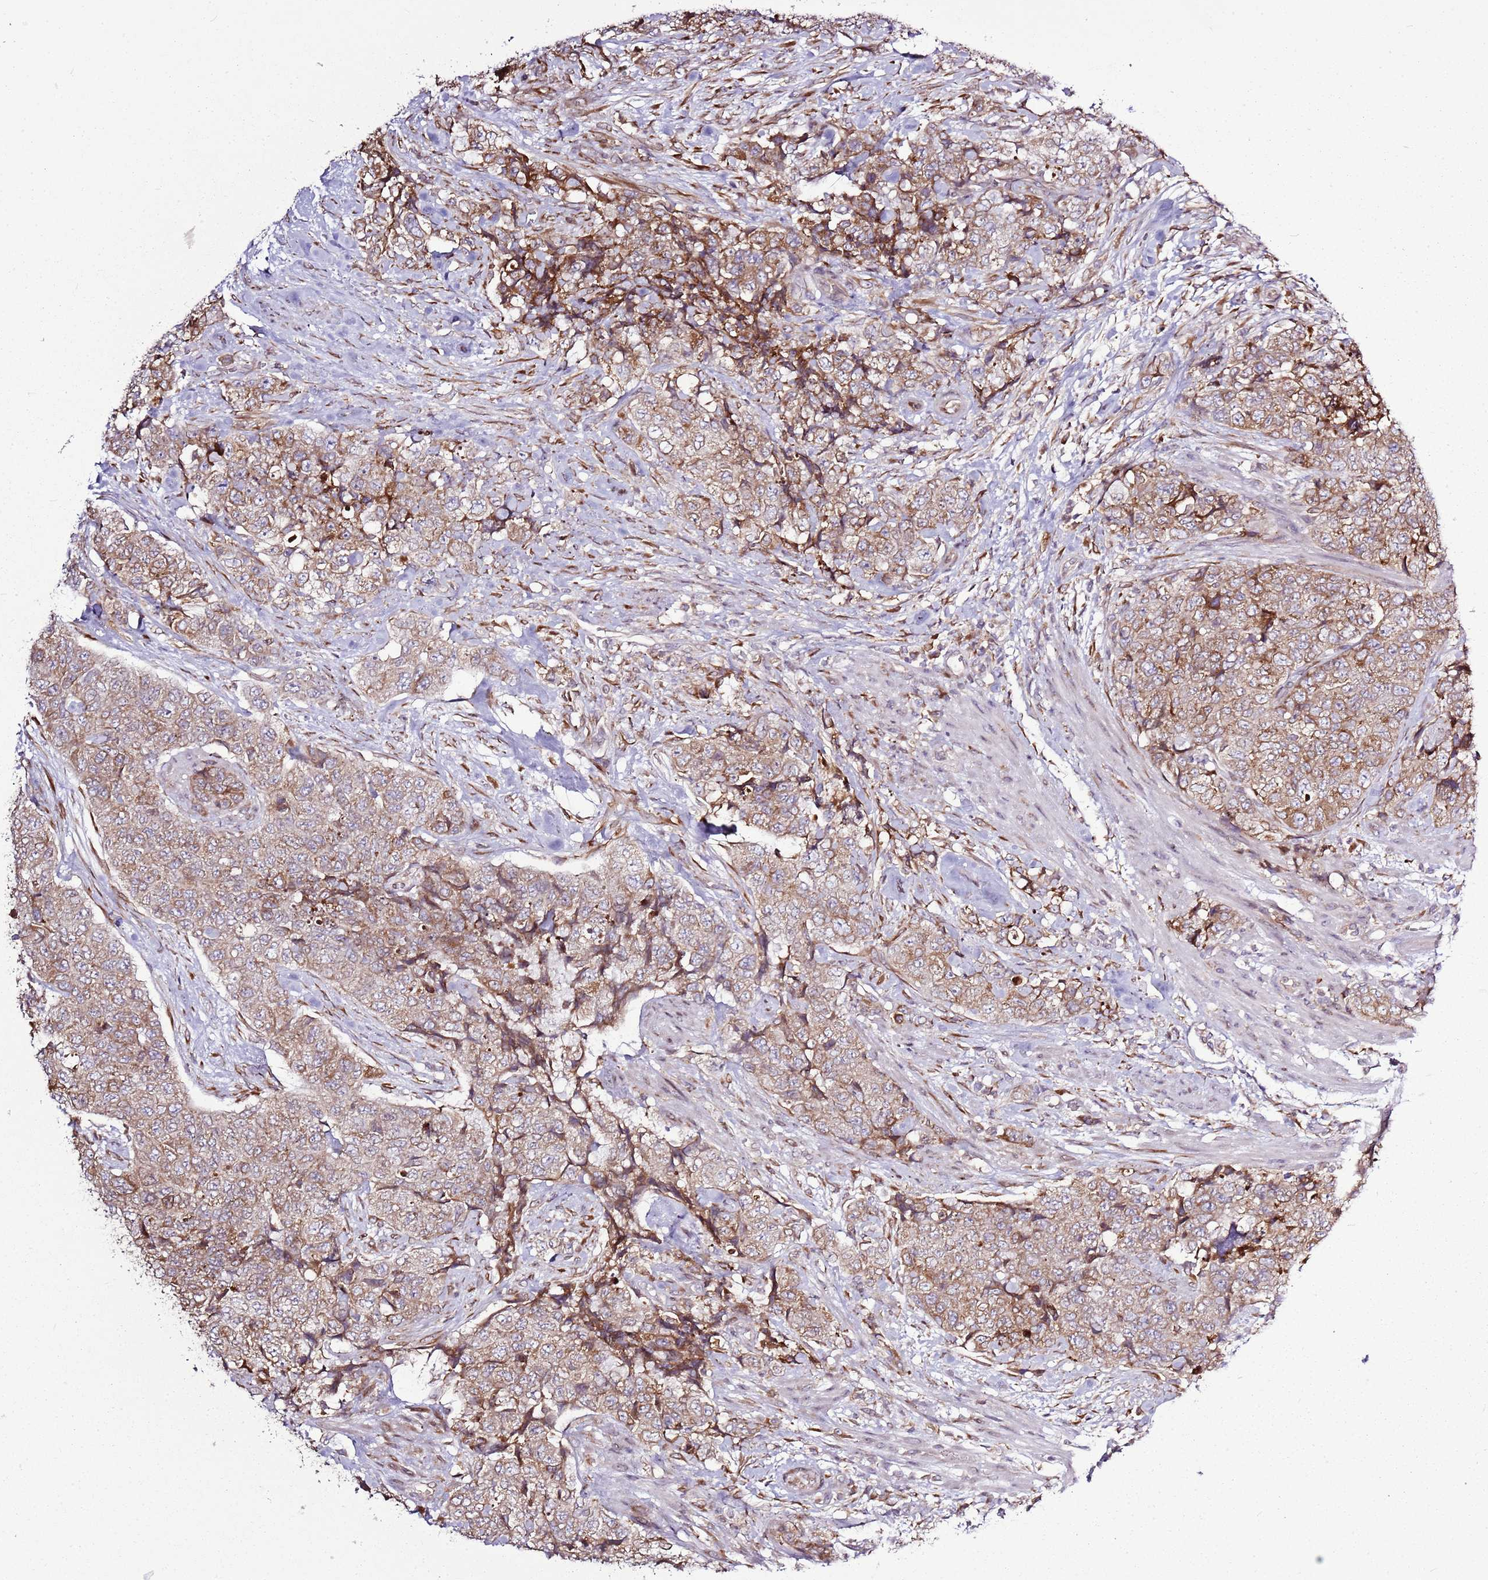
{"staining": {"intensity": "moderate", "quantity": ">75%", "location": "cytoplasmic/membranous"}, "tissue": "urothelial cancer", "cell_type": "Tumor cells", "image_type": "cancer", "snomed": [{"axis": "morphology", "description": "Urothelial carcinoma, High grade"}, {"axis": "topography", "description": "Urinary bladder"}], "caption": "High-power microscopy captured an immunohistochemistry (IHC) histopathology image of urothelial carcinoma (high-grade), revealing moderate cytoplasmic/membranous positivity in approximately >75% of tumor cells. Immunohistochemistry stains the protein of interest in brown and the nuclei are stained blue.", "gene": "TMED10", "patient": {"sex": "female", "age": 78}}